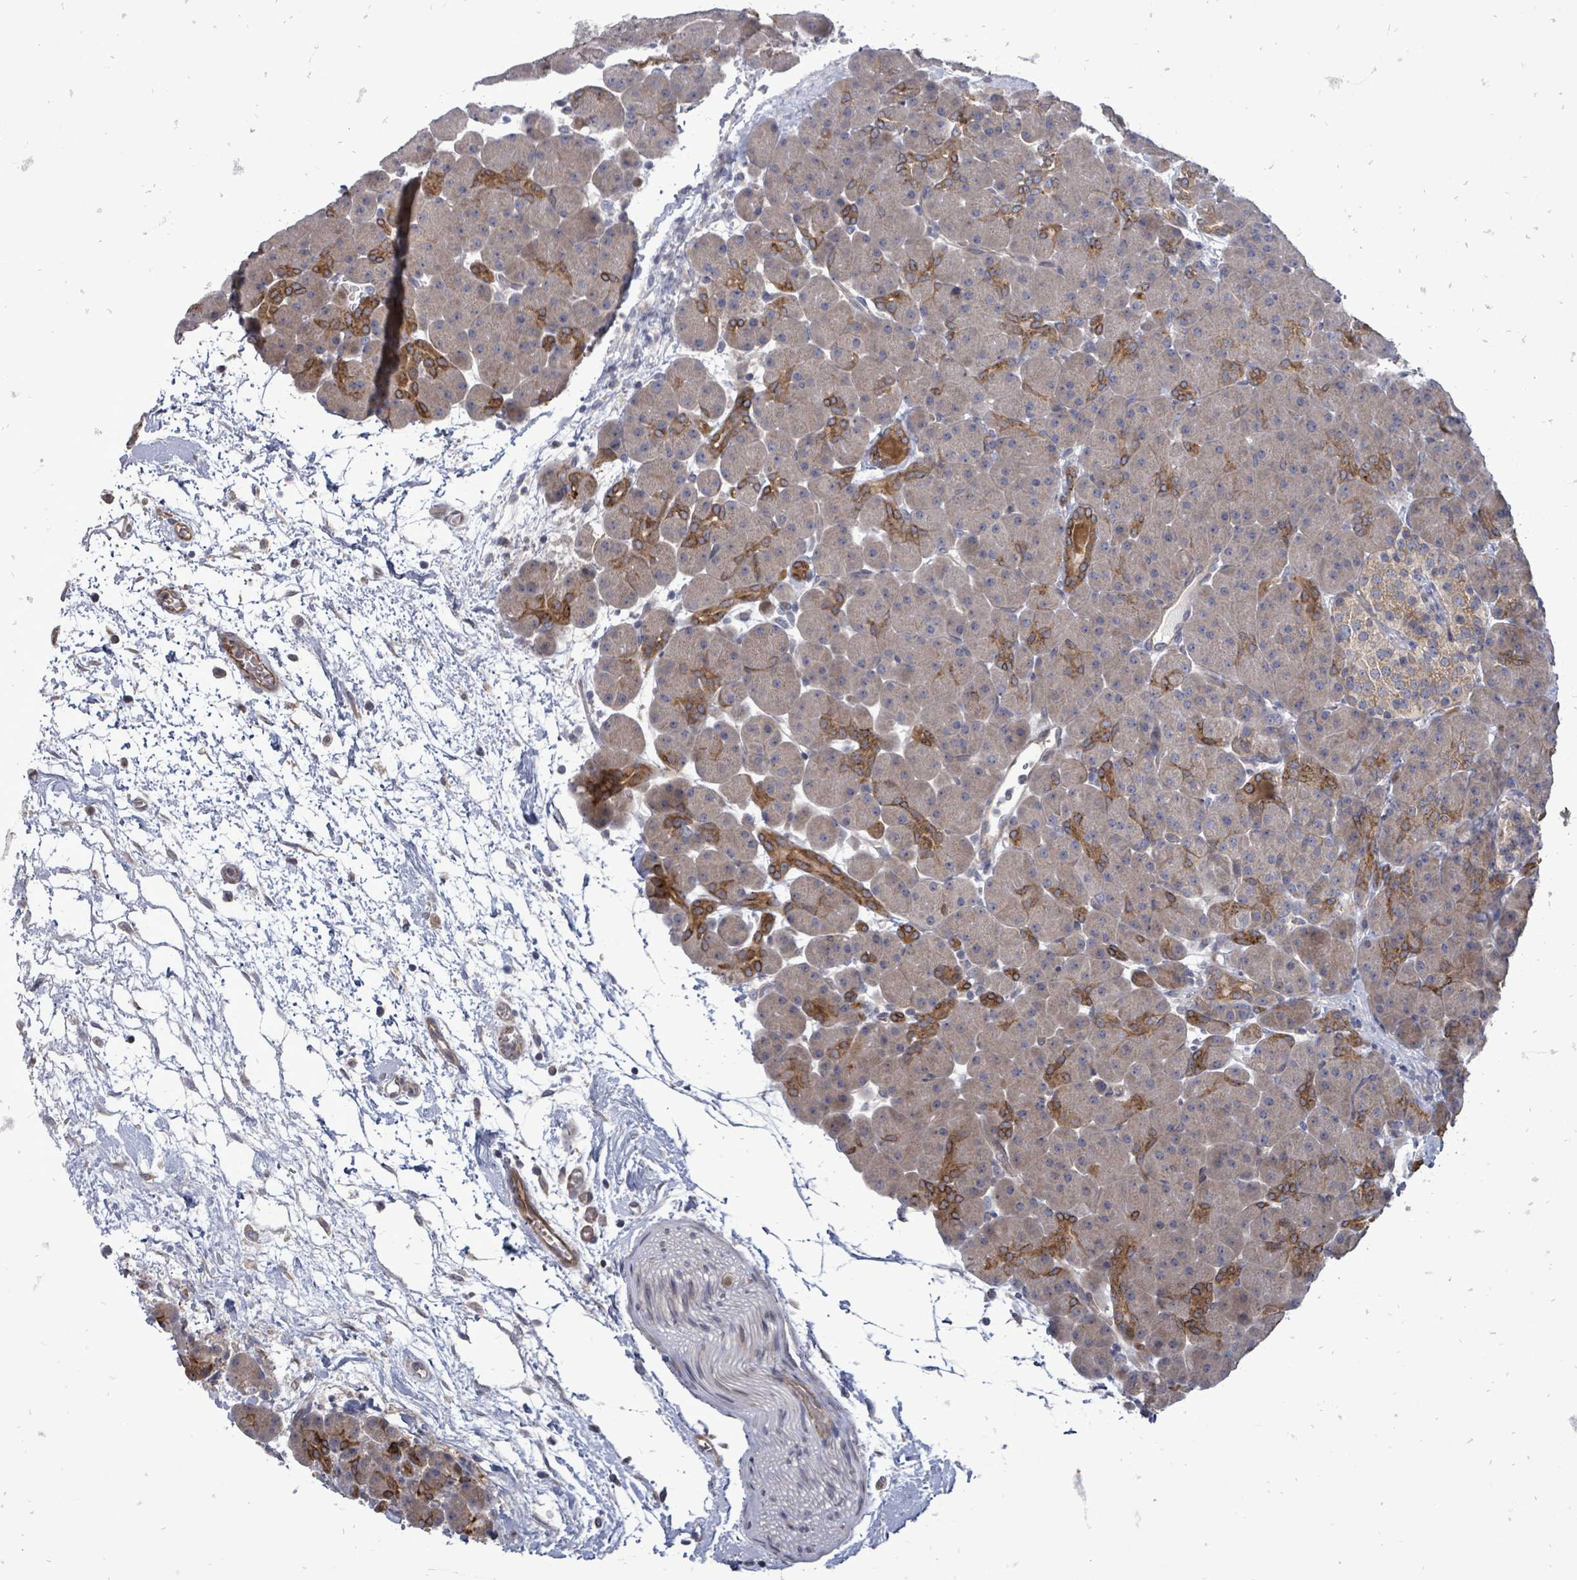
{"staining": {"intensity": "strong", "quantity": "<25%", "location": "cytoplasmic/membranous"}, "tissue": "pancreas", "cell_type": "Exocrine glandular cells", "image_type": "normal", "snomed": [{"axis": "morphology", "description": "Normal tissue, NOS"}, {"axis": "topography", "description": "Pancreas"}], "caption": "Immunohistochemical staining of unremarkable pancreas exhibits strong cytoplasmic/membranous protein expression in approximately <25% of exocrine glandular cells. The protein is stained brown, and the nuclei are stained in blue (DAB IHC with brightfield microscopy, high magnification).", "gene": "RALGAPB", "patient": {"sex": "male", "age": 66}}